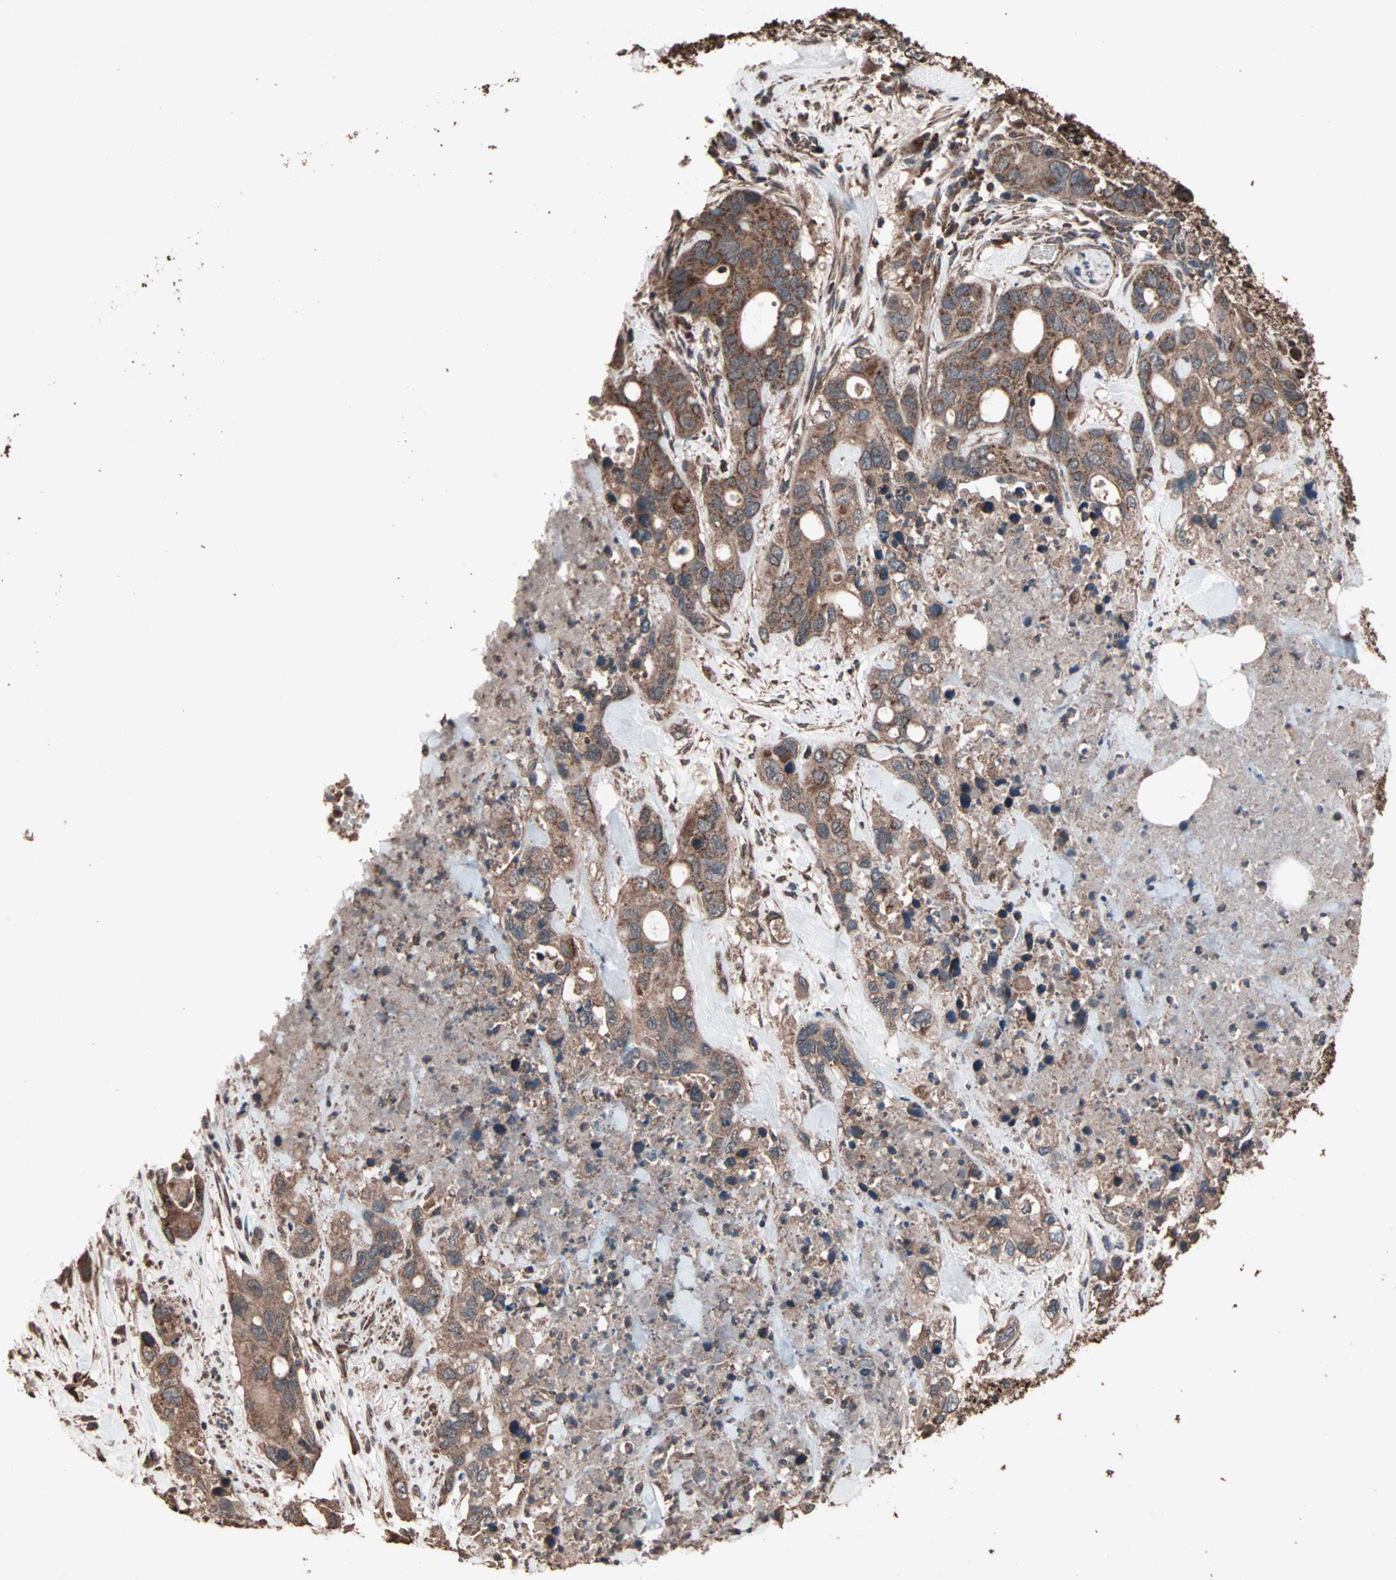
{"staining": {"intensity": "moderate", "quantity": ">75%", "location": "cytoplasmic/membranous"}, "tissue": "pancreatic cancer", "cell_type": "Tumor cells", "image_type": "cancer", "snomed": [{"axis": "morphology", "description": "Adenocarcinoma, NOS"}, {"axis": "topography", "description": "Pancreas"}], "caption": "High-power microscopy captured an immunohistochemistry photomicrograph of pancreatic cancer, revealing moderate cytoplasmic/membranous staining in about >75% of tumor cells.", "gene": "MRPL2", "patient": {"sex": "female", "age": 71}}